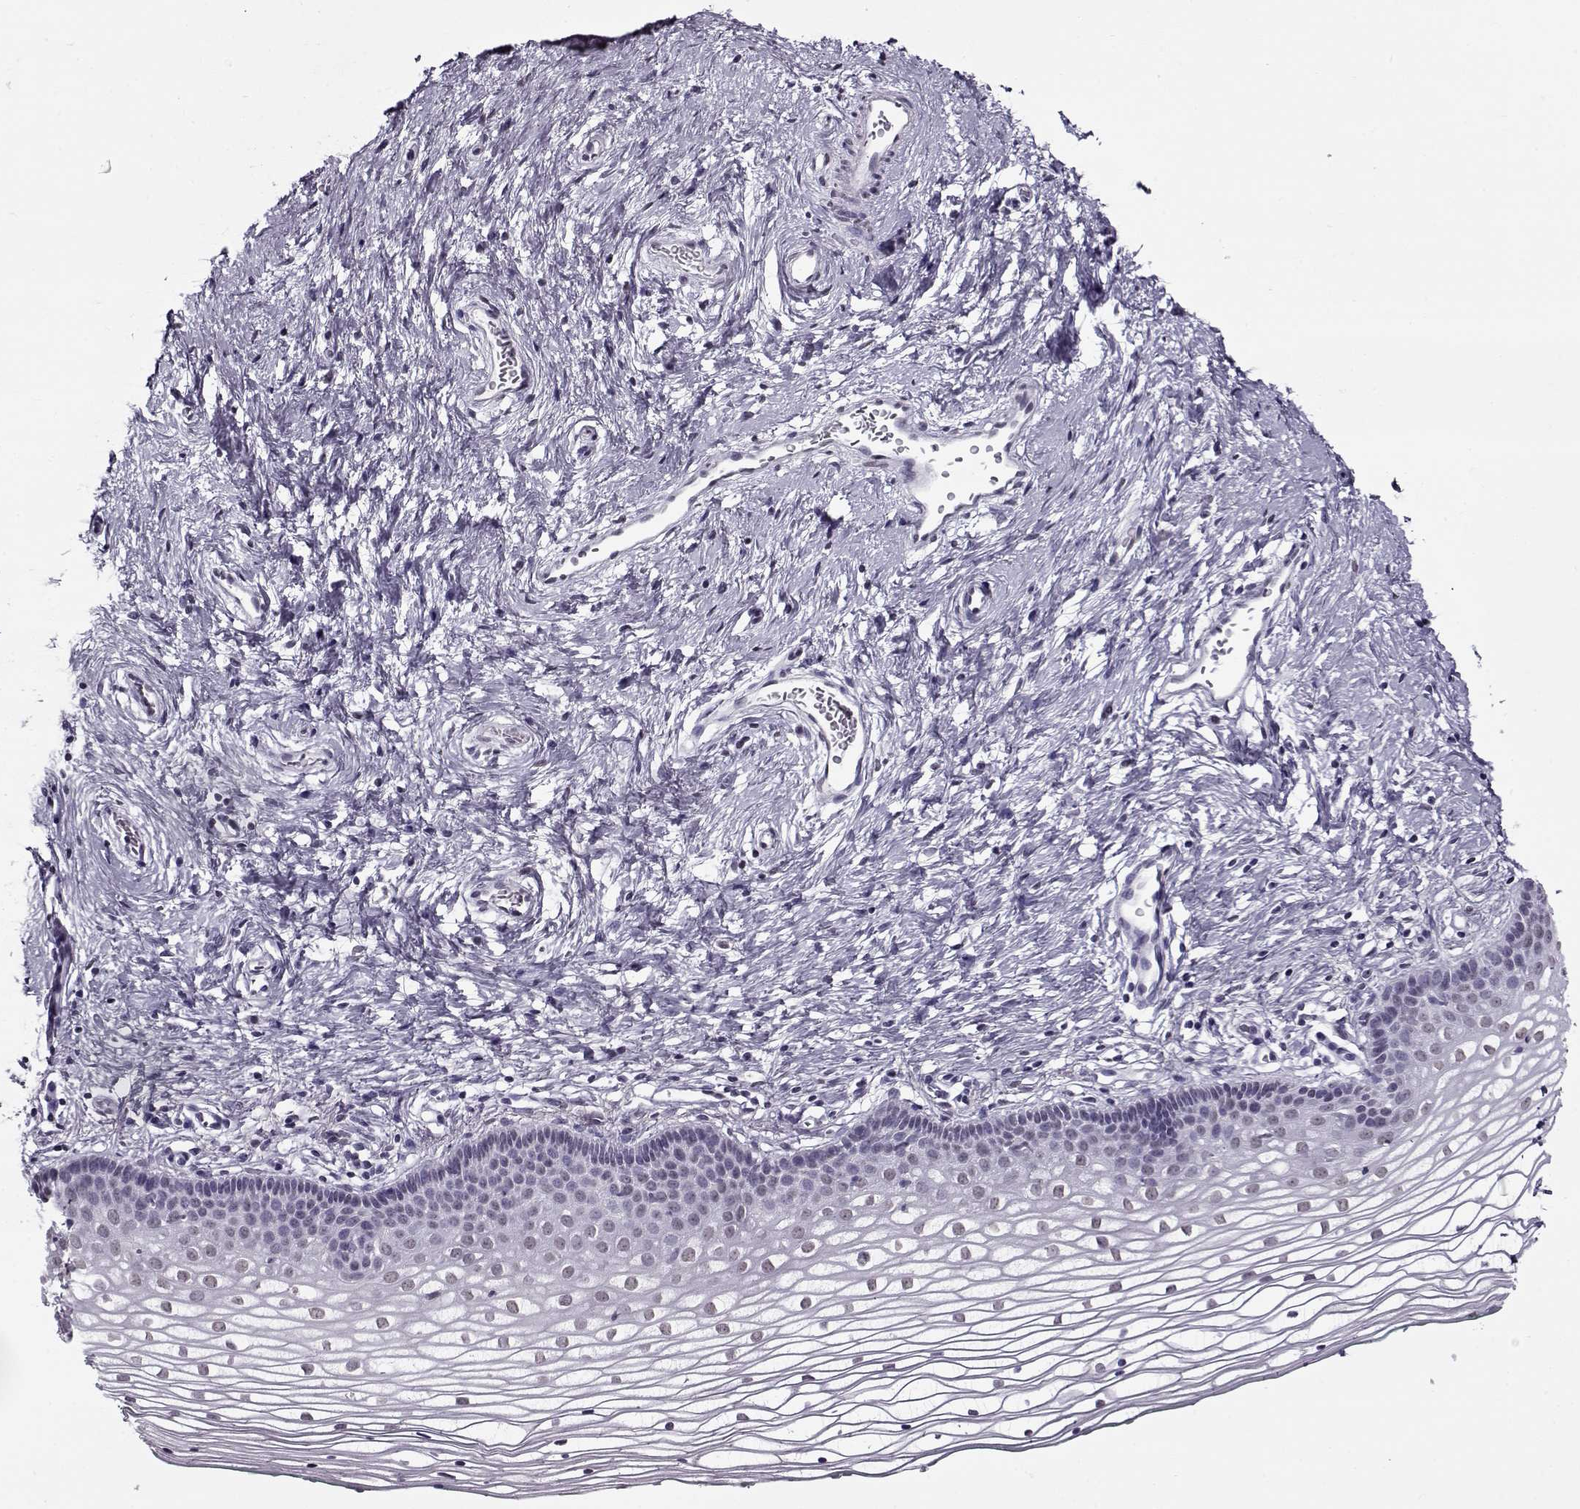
{"staining": {"intensity": "weak", "quantity": "<25%", "location": "nuclear"}, "tissue": "vagina", "cell_type": "Squamous epithelial cells", "image_type": "normal", "snomed": [{"axis": "morphology", "description": "Normal tissue, NOS"}, {"axis": "topography", "description": "Vagina"}], "caption": "The image shows no staining of squamous epithelial cells in benign vagina.", "gene": "PRMT8", "patient": {"sex": "female", "age": 36}}